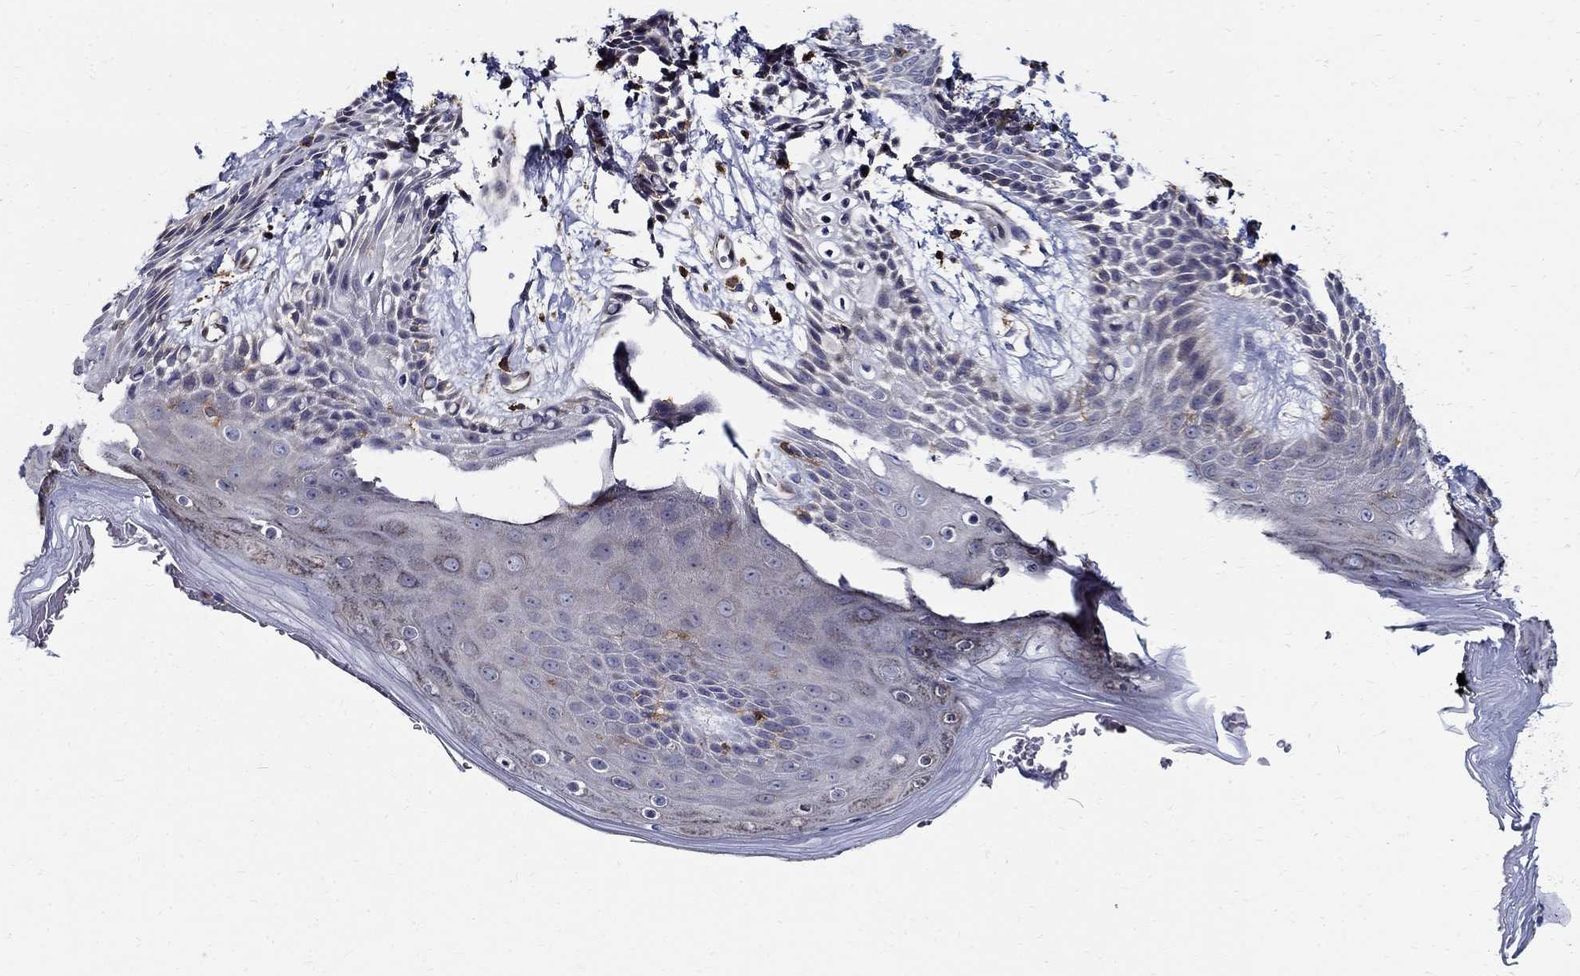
{"staining": {"intensity": "negative", "quantity": "none", "location": "none"}, "tissue": "skin", "cell_type": "Epidermal cells", "image_type": "normal", "snomed": [{"axis": "morphology", "description": "Normal tissue, NOS"}, {"axis": "topography", "description": "Anal"}], "caption": "Immunohistochemistry of unremarkable human skin displays no staining in epidermal cells.", "gene": "AGAP2", "patient": {"sex": "male", "age": 36}}